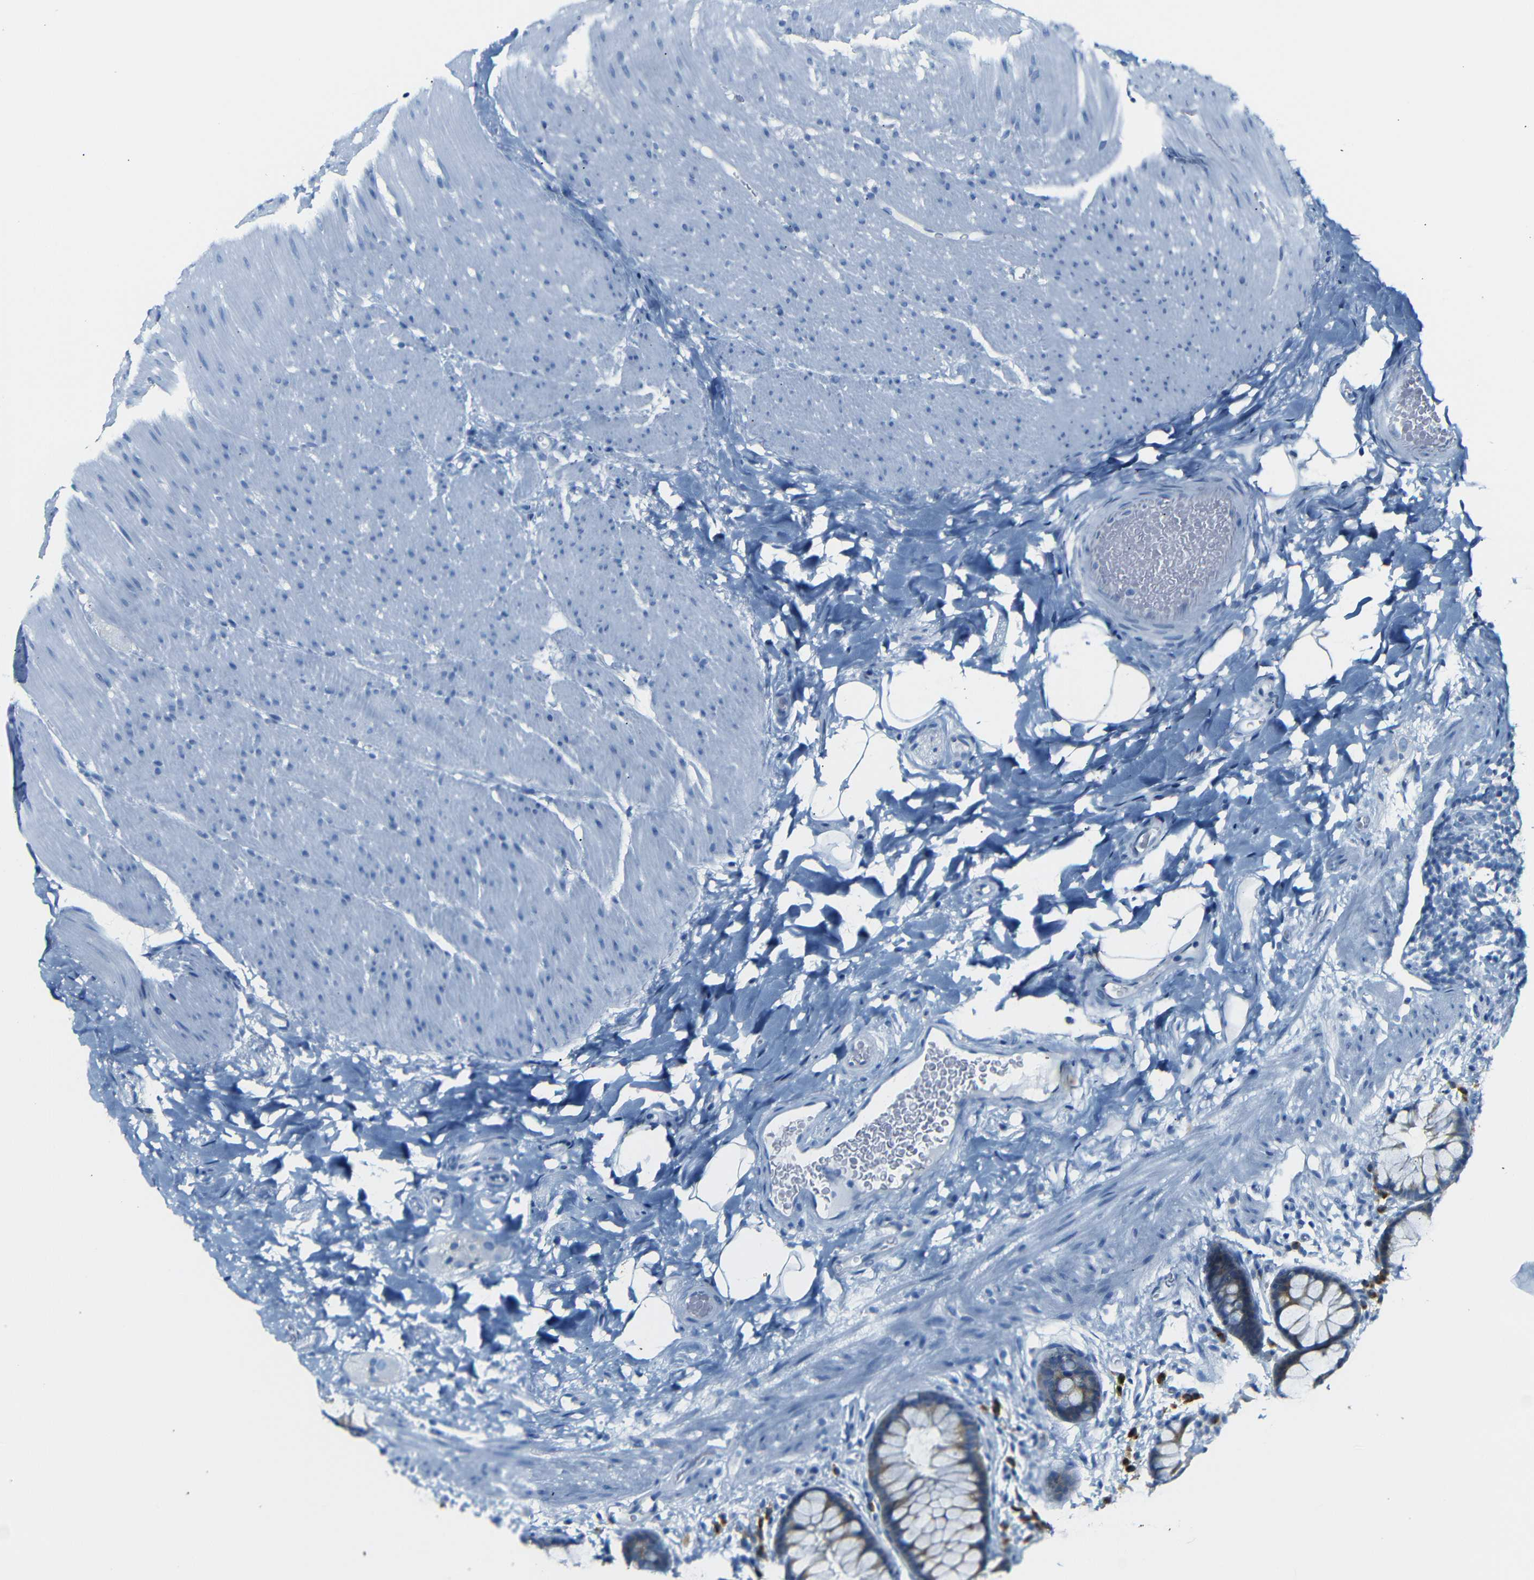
{"staining": {"intensity": "negative", "quantity": "none", "location": "none"}, "tissue": "colon", "cell_type": "Endothelial cells", "image_type": "normal", "snomed": [{"axis": "morphology", "description": "Normal tissue, NOS"}, {"axis": "topography", "description": "Colon"}], "caption": "Immunohistochemistry (IHC) image of normal colon: colon stained with DAB (3,3'-diaminobenzidine) demonstrates no significant protein staining in endothelial cells. (Stains: DAB immunohistochemistry with hematoxylin counter stain, Microscopy: brightfield microscopy at high magnification).", "gene": "FCRL1", "patient": {"sex": "female", "age": 80}}